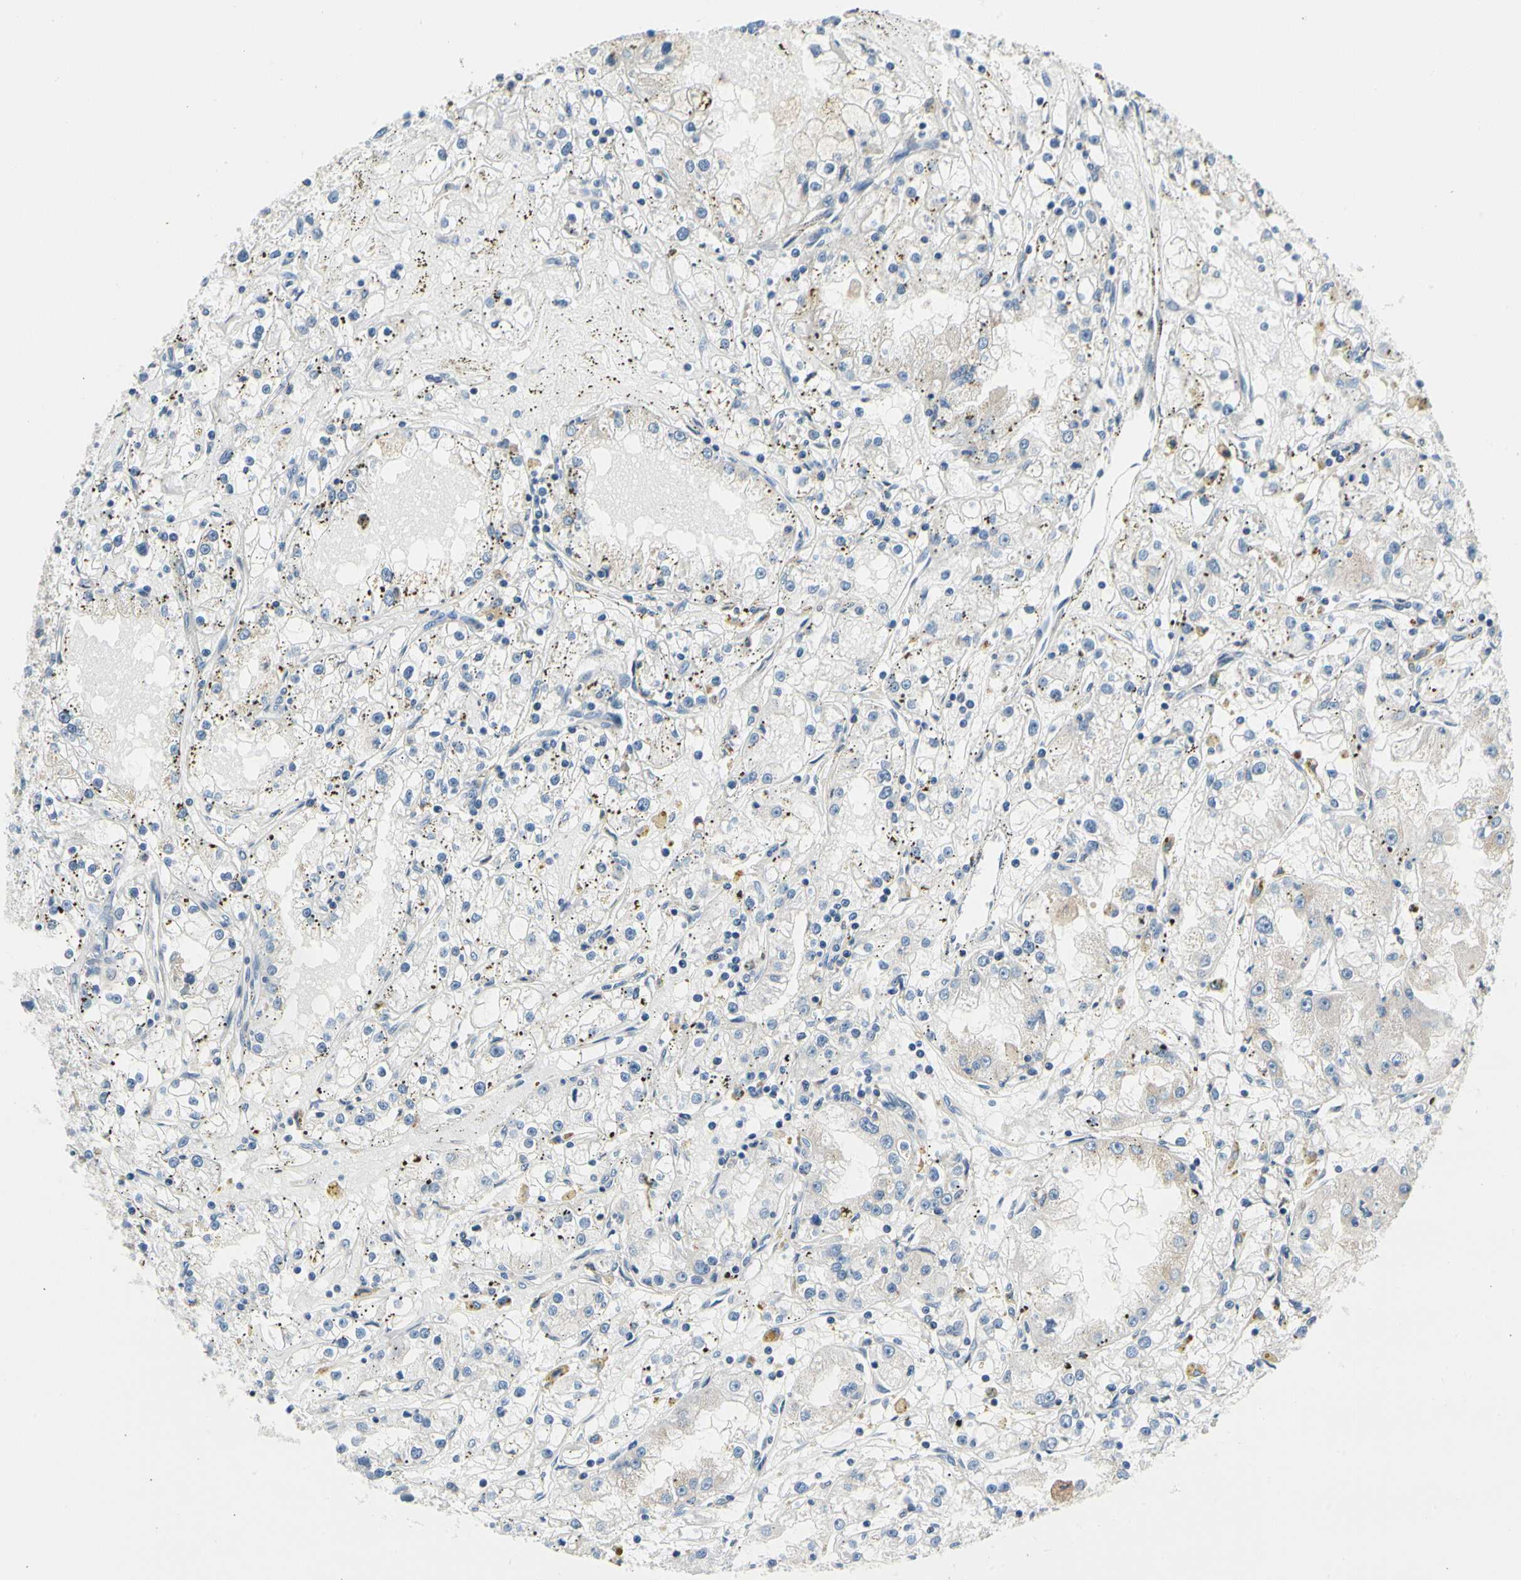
{"staining": {"intensity": "negative", "quantity": "none", "location": "none"}, "tissue": "renal cancer", "cell_type": "Tumor cells", "image_type": "cancer", "snomed": [{"axis": "morphology", "description": "Adenocarcinoma, NOS"}, {"axis": "topography", "description": "Kidney"}], "caption": "There is no significant staining in tumor cells of adenocarcinoma (renal). The staining is performed using DAB brown chromogen with nuclei counter-stained in using hematoxylin.", "gene": "STXBP1", "patient": {"sex": "male", "age": 56}}